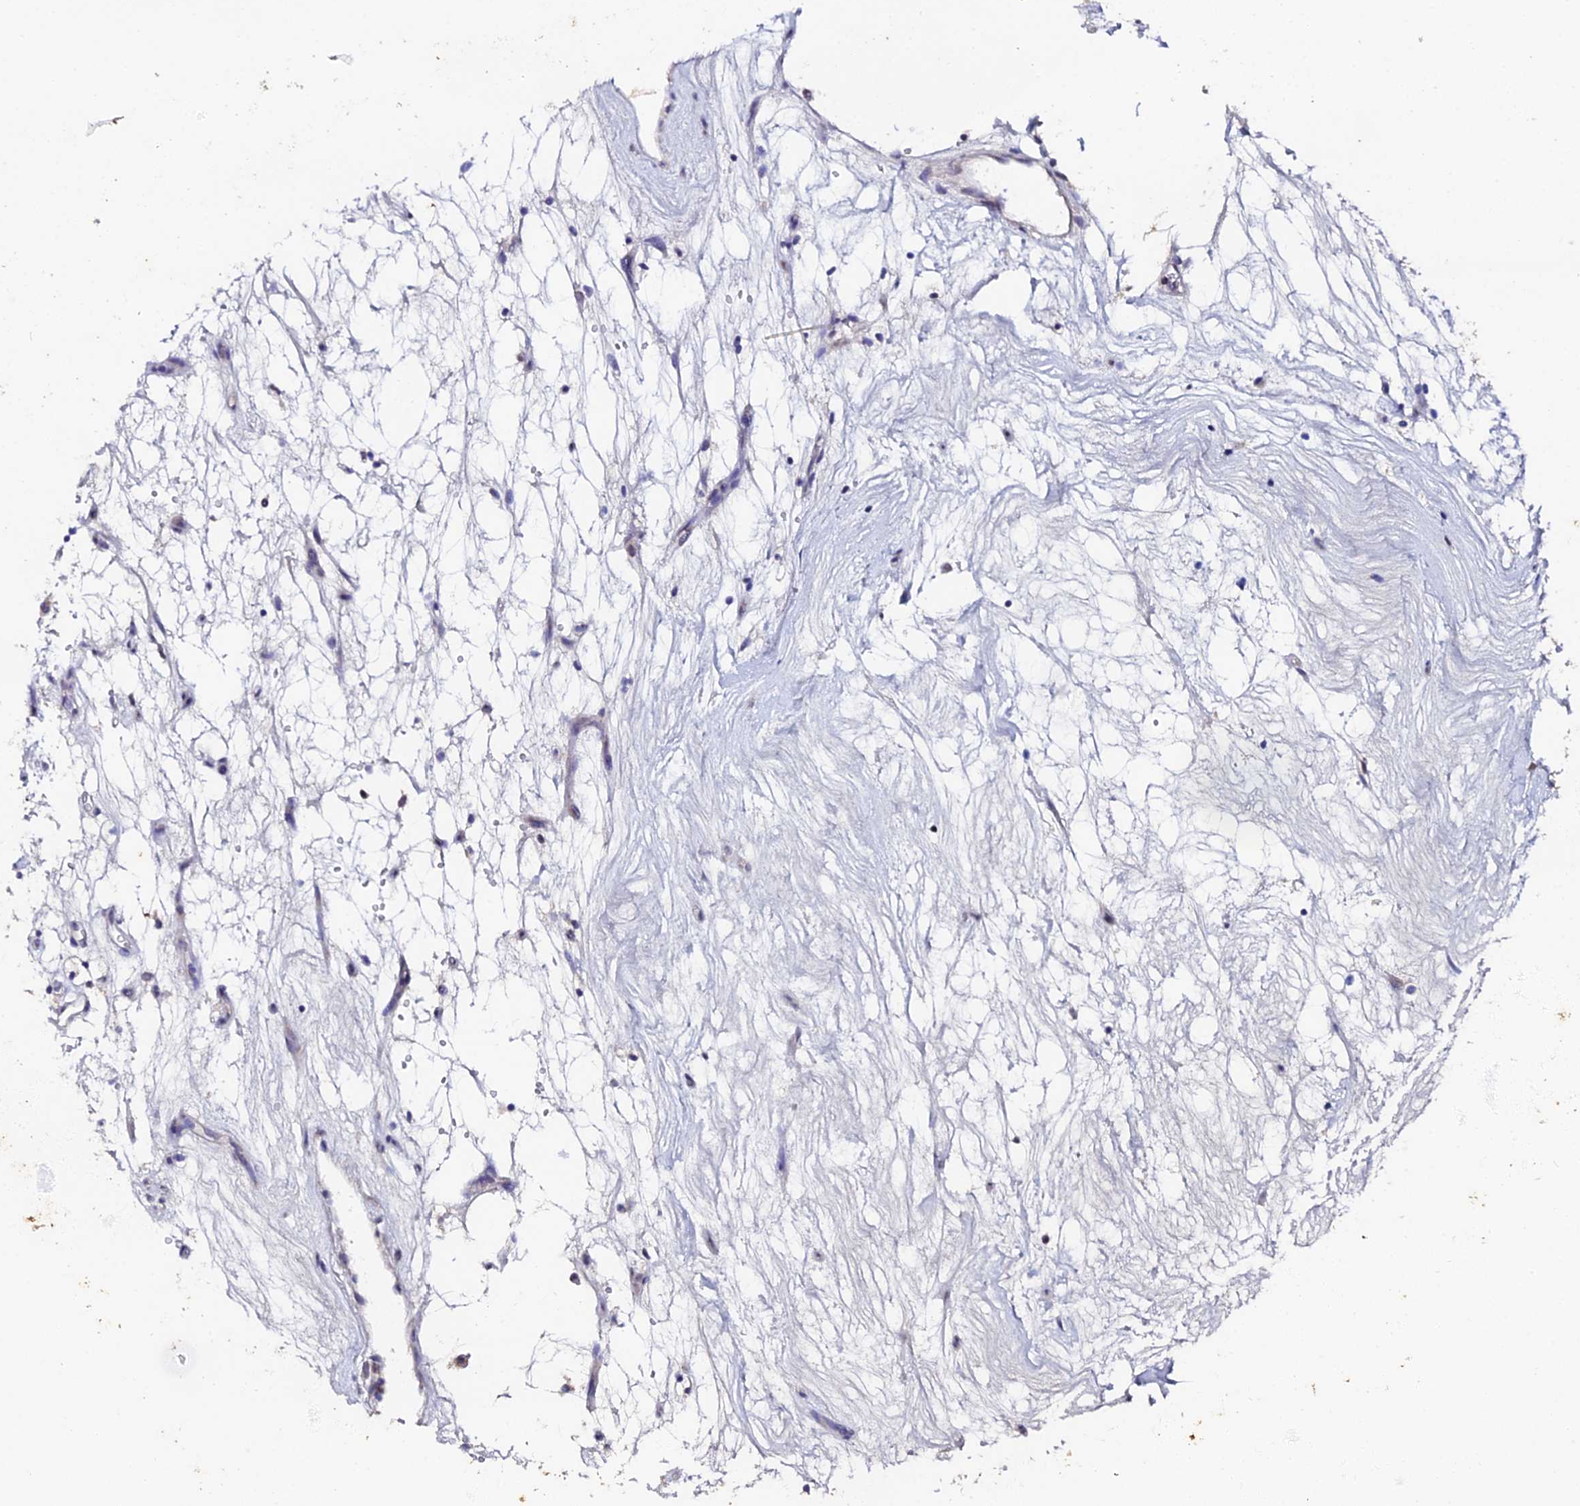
{"staining": {"intensity": "negative", "quantity": "none", "location": "none"}, "tissue": "renal cancer", "cell_type": "Tumor cells", "image_type": "cancer", "snomed": [{"axis": "morphology", "description": "Adenocarcinoma, NOS"}, {"axis": "topography", "description": "Kidney"}], "caption": "Human adenocarcinoma (renal) stained for a protein using immunohistochemistry exhibits no positivity in tumor cells.", "gene": "ESRRG", "patient": {"sex": "female", "age": 57}}